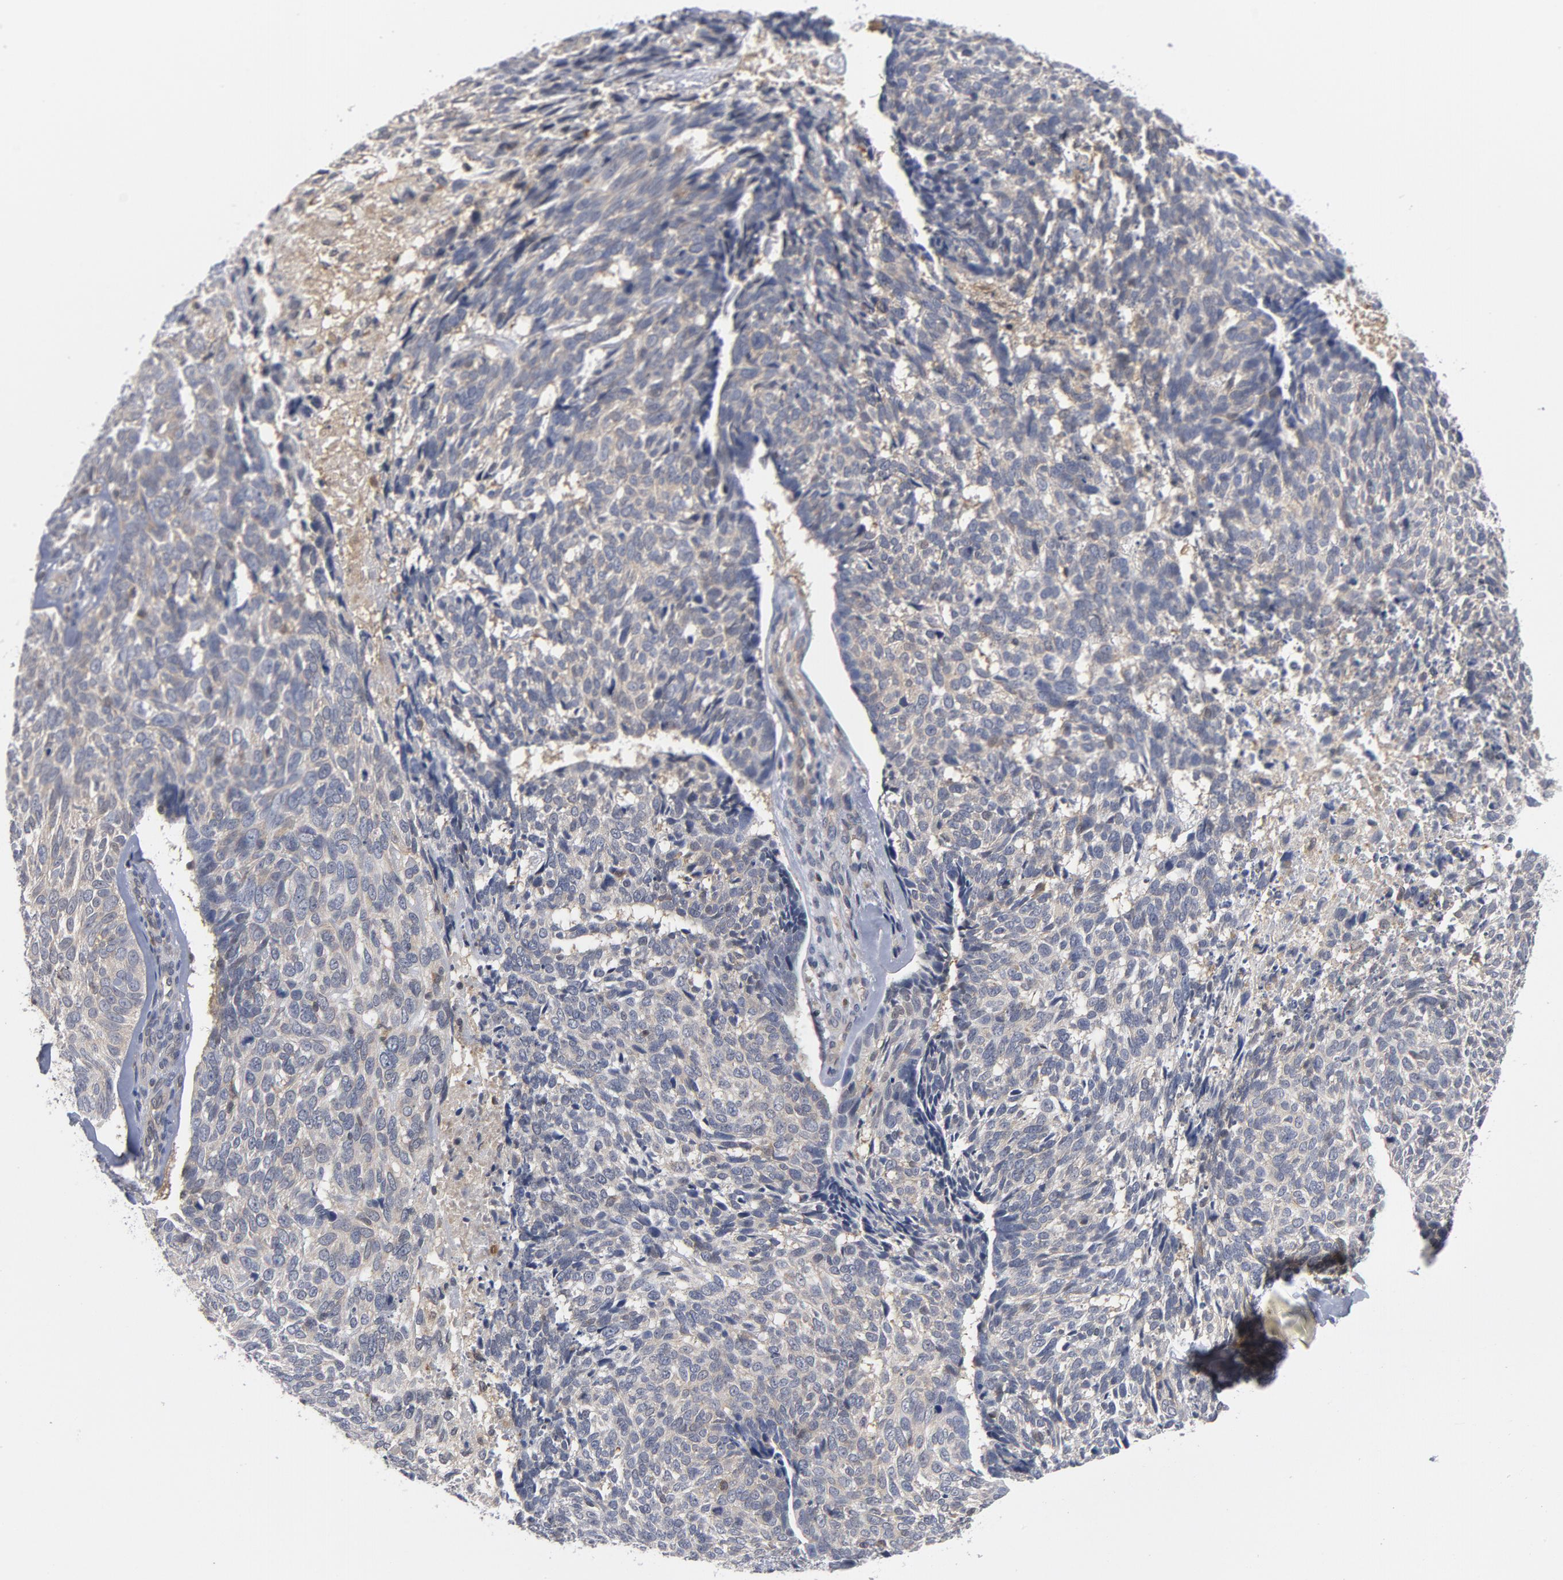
{"staining": {"intensity": "weak", "quantity": "<25%", "location": "cytoplasmic/membranous"}, "tissue": "skin cancer", "cell_type": "Tumor cells", "image_type": "cancer", "snomed": [{"axis": "morphology", "description": "Basal cell carcinoma"}, {"axis": "topography", "description": "Skin"}], "caption": "Image shows no significant protein staining in tumor cells of skin cancer.", "gene": "TRADD", "patient": {"sex": "male", "age": 72}}